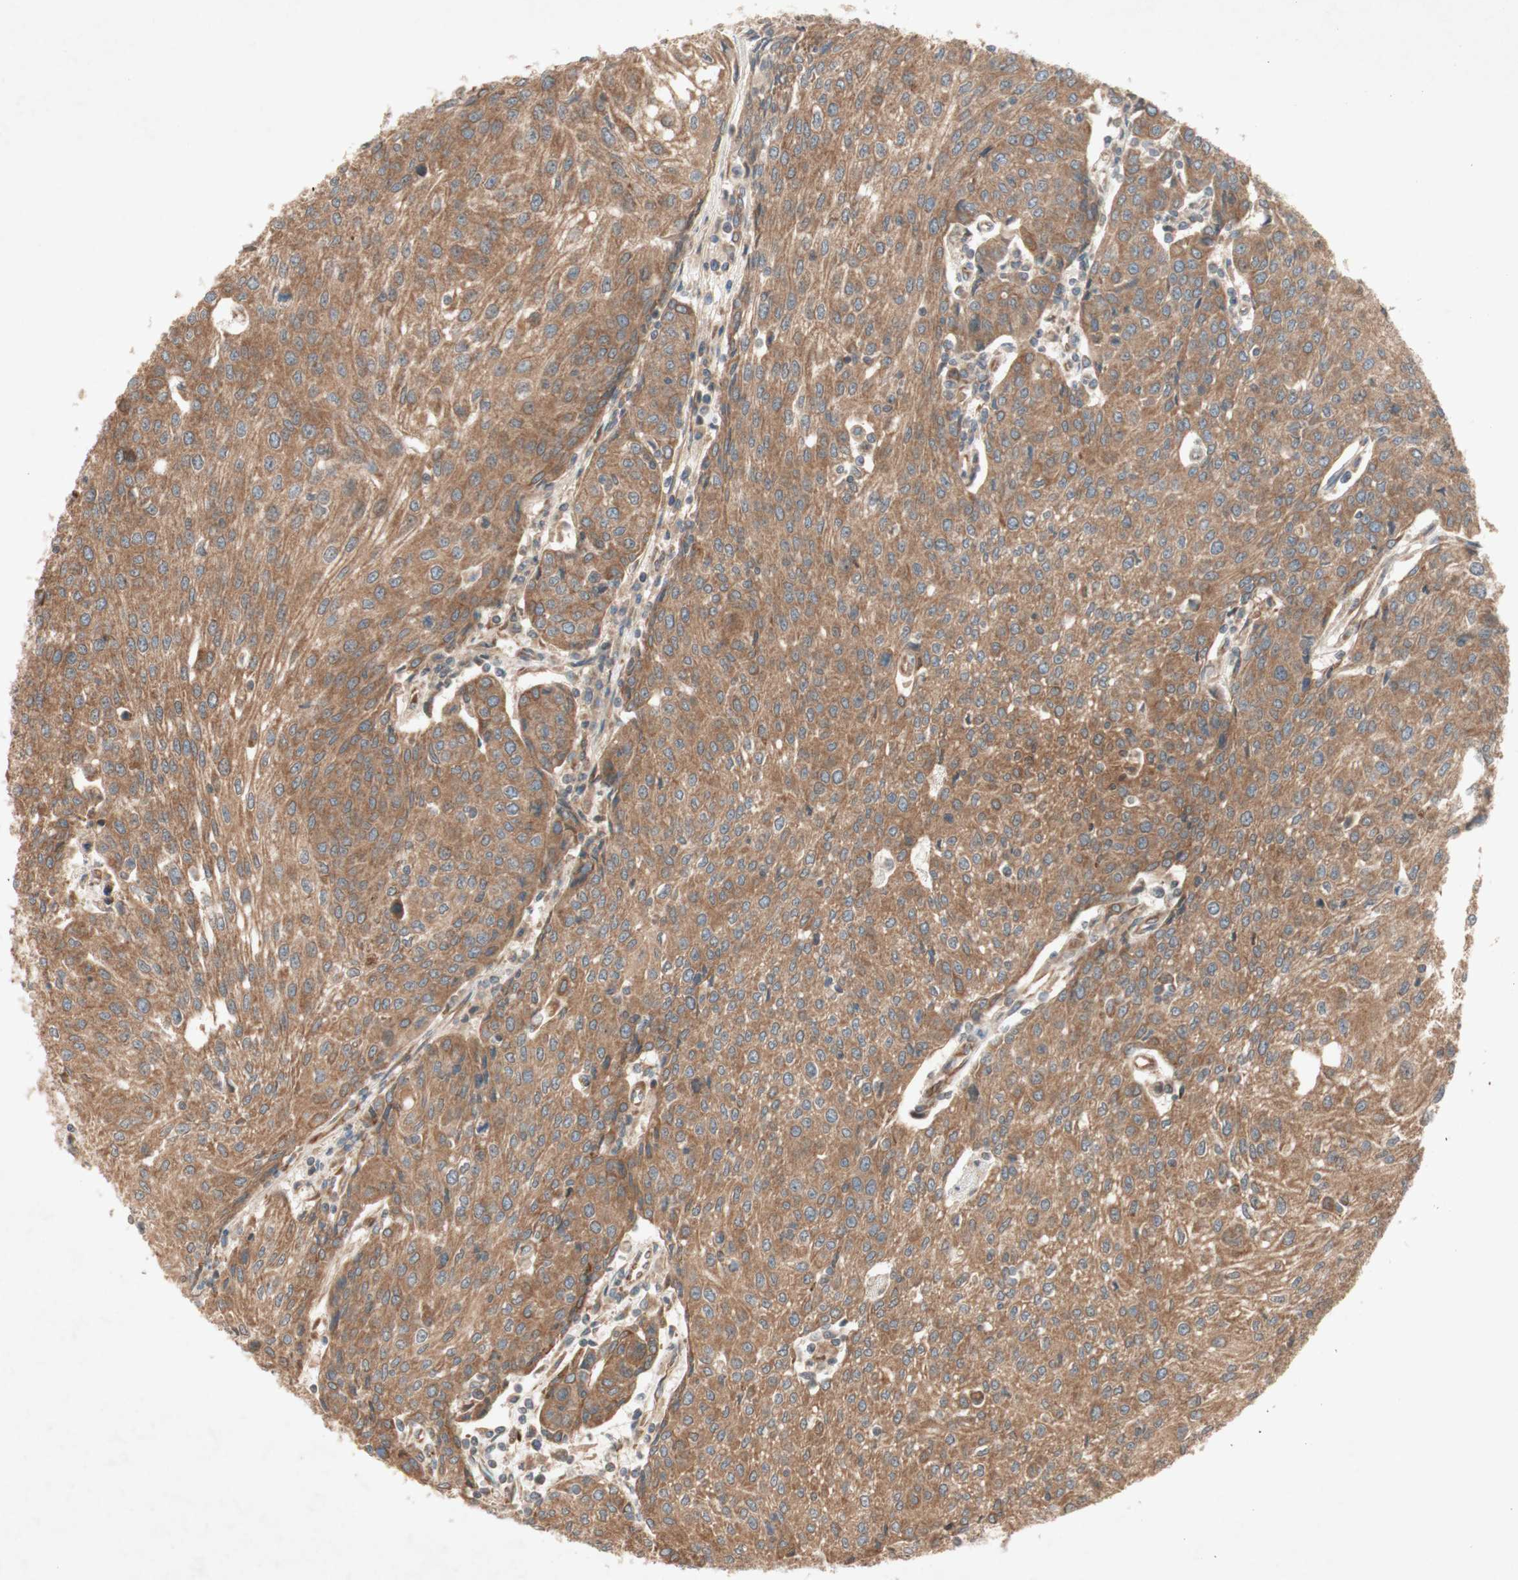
{"staining": {"intensity": "moderate", "quantity": ">75%", "location": "cytoplasmic/membranous"}, "tissue": "urothelial cancer", "cell_type": "Tumor cells", "image_type": "cancer", "snomed": [{"axis": "morphology", "description": "Urothelial carcinoma, High grade"}, {"axis": "topography", "description": "Urinary bladder"}], "caption": "A photomicrograph showing moderate cytoplasmic/membranous positivity in approximately >75% of tumor cells in urothelial carcinoma (high-grade), as visualized by brown immunohistochemical staining.", "gene": "SOCS2", "patient": {"sex": "female", "age": 85}}